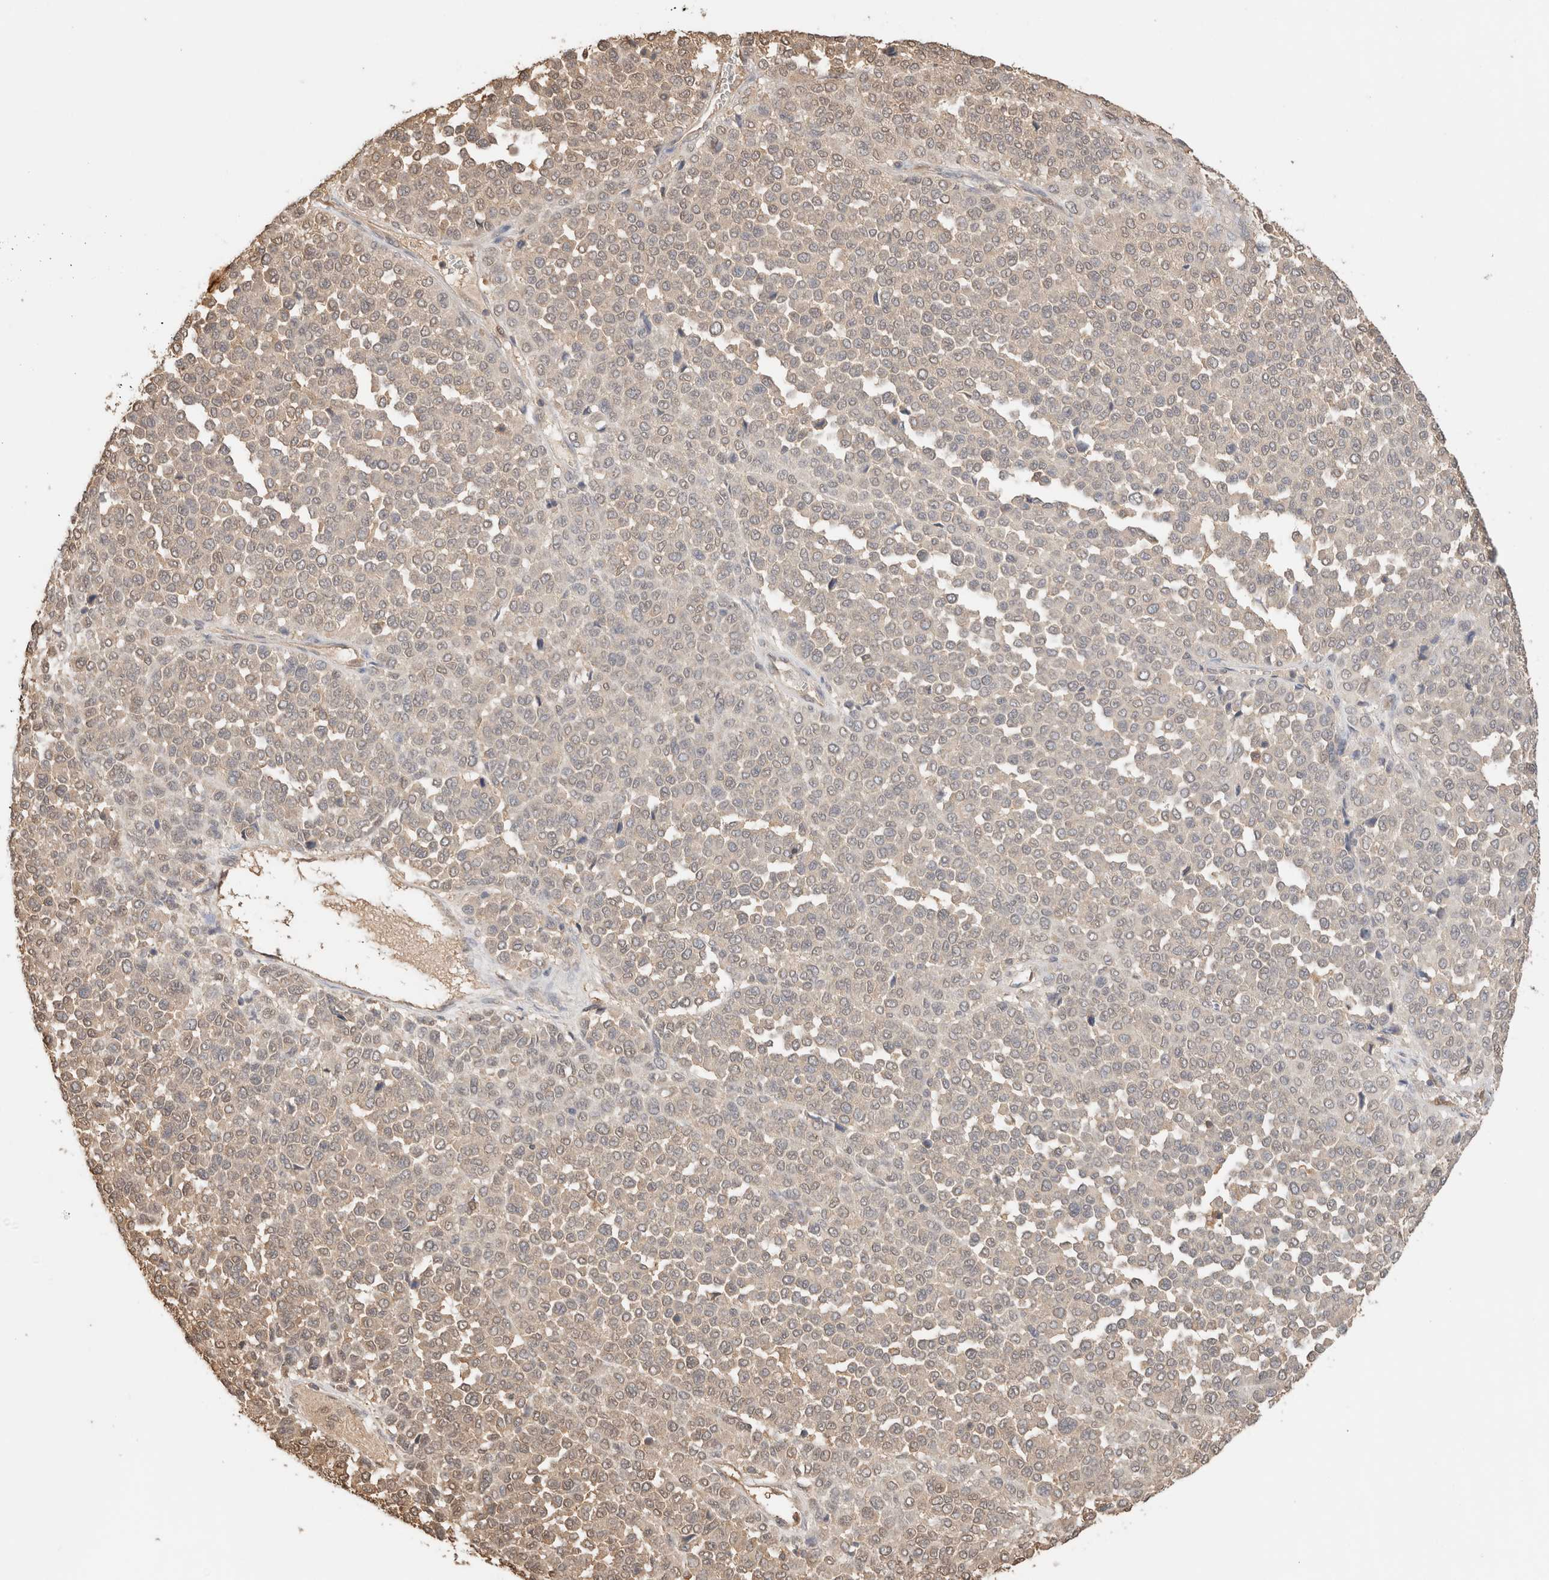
{"staining": {"intensity": "negative", "quantity": "none", "location": "none"}, "tissue": "melanoma", "cell_type": "Tumor cells", "image_type": "cancer", "snomed": [{"axis": "morphology", "description": "Malignant melanoma, Metastatic site"}, {"axis": "topography", "description": "Pancreas"}], "caption": "Immunohistochemistry (IHC) image of human malignant melanoma (metastatic site) stained for a protein (brown), which exhibits no staining in tumor cells. Brightfield microscopy of immunohistochemistry (IHC) stained with DAB (brown) and hematoxylin (blue), captured at high magnification.", "gene": "YWHAH", "patient": {"sex": "female", "age": 30}}